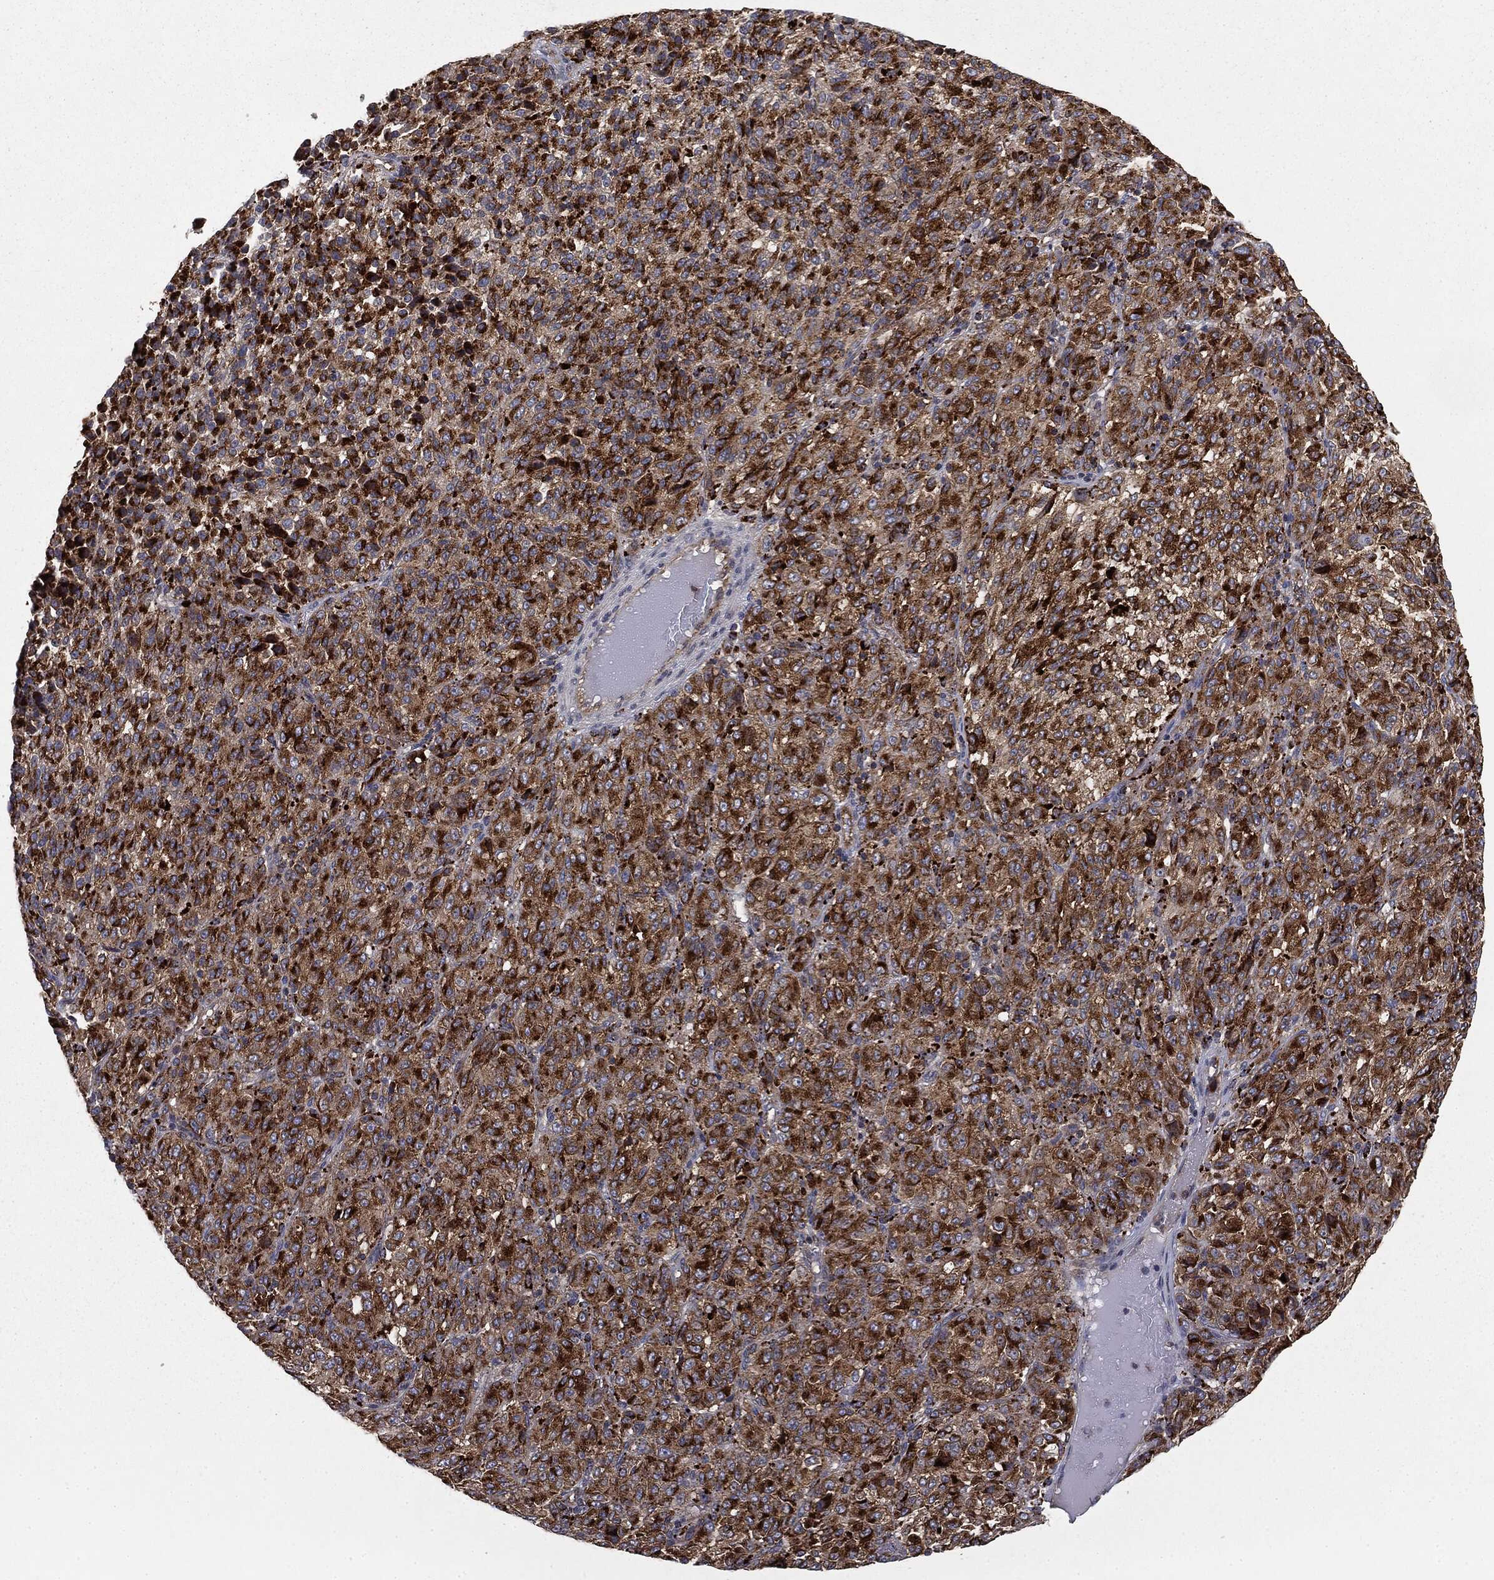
{"staining": {"intensity": "strong", "quantity": ">75%", "location": "cytoplasmic/membranous"}, "tissue": "melanoma", "cell_type": "Tumor cells", "image_type": "cancer", "snomed": [{"axis": "morphology", "description": "Malignant melanoma, Metastatic site"}, {"axis": "topography", "description": "Brain"}], "caption": "A high amount of strong cytoplasmic/membranous expression is present in approximately >75% of tumor cells in malignant melanoma (metastatic site) tissue. (DAB IHC, brown staining for protein, blue staining for nuclei).", "gene": "CTSA", "patient": {"sex": "female", "age": 56}}